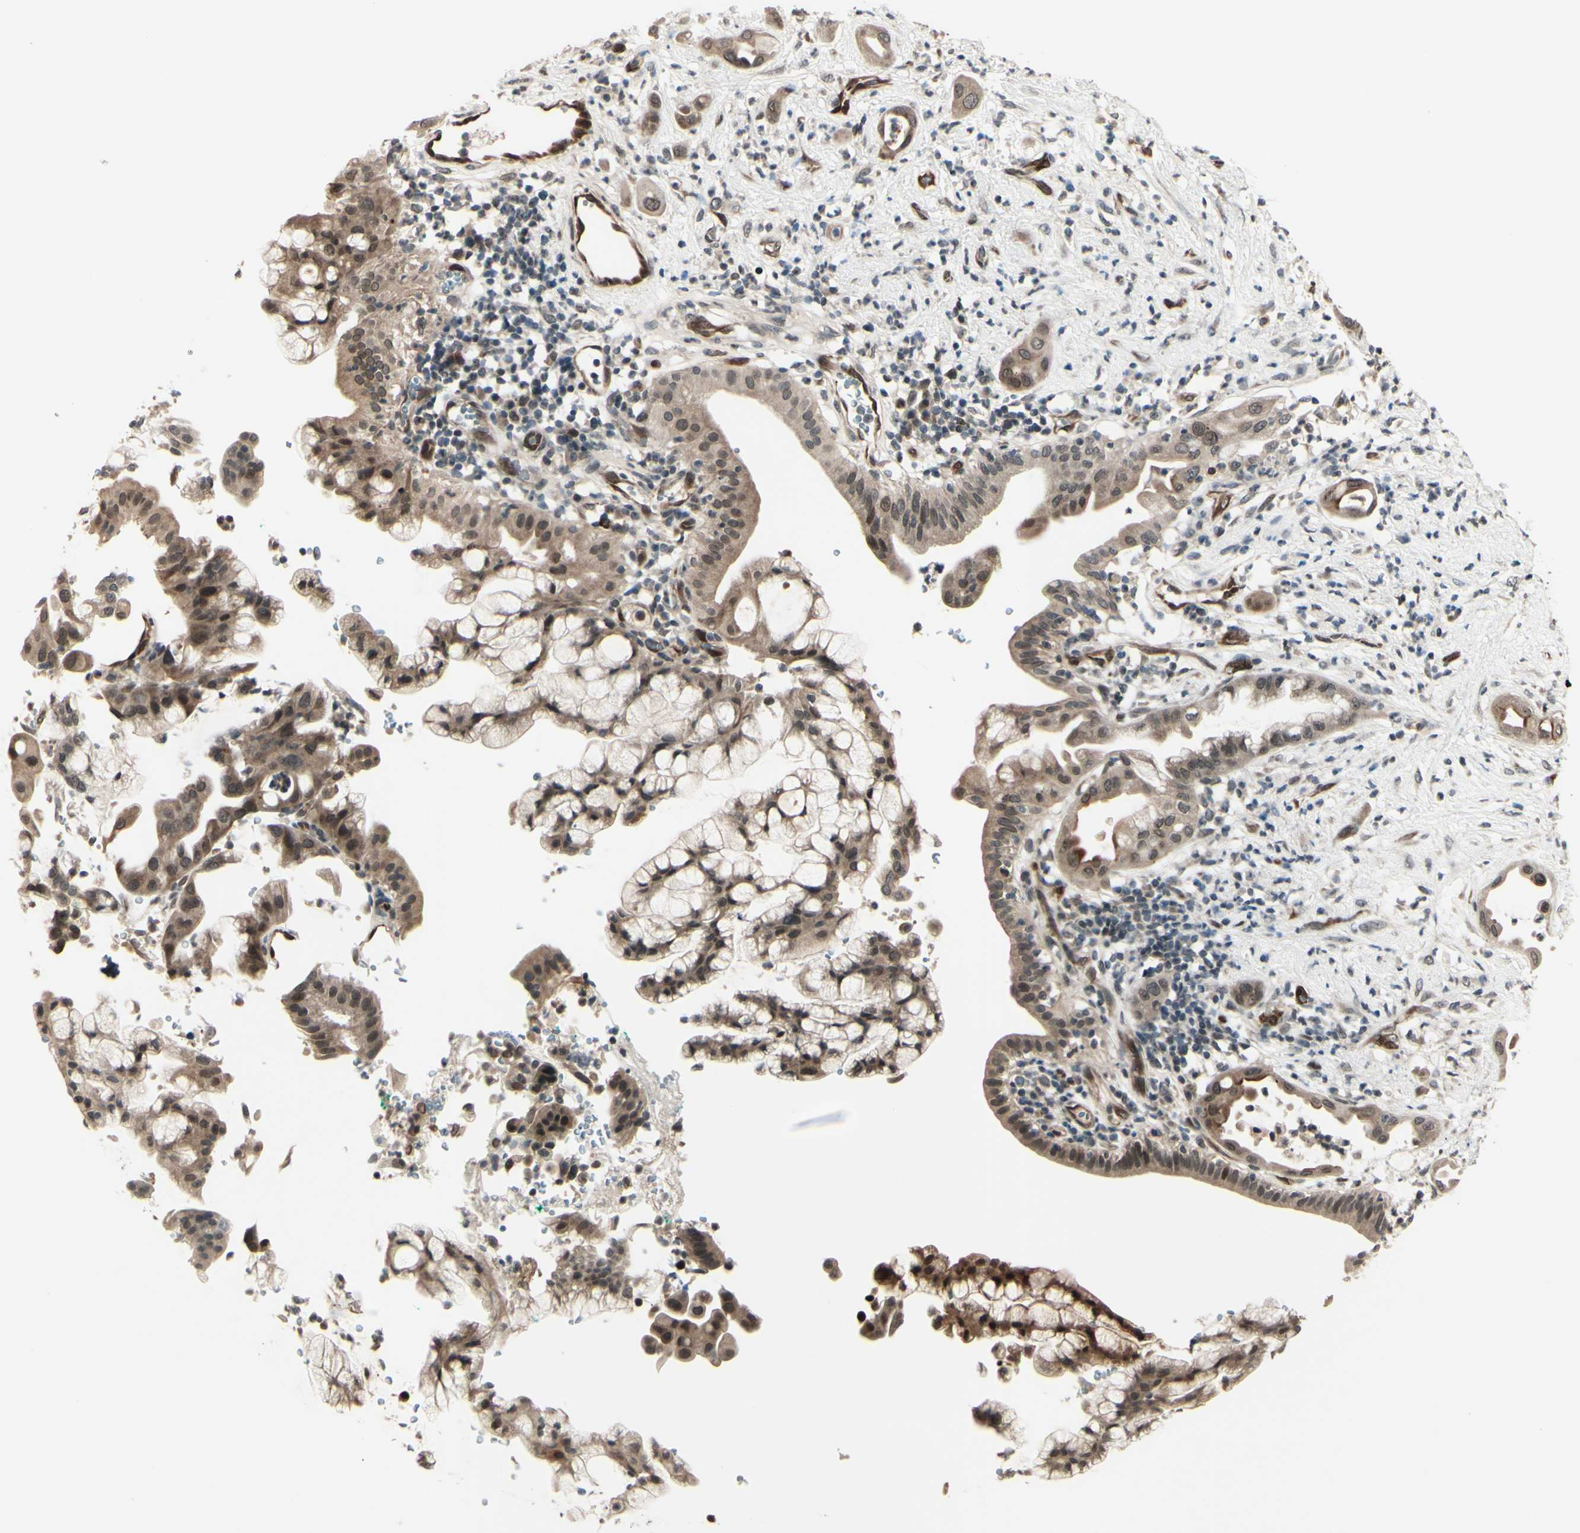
{"staining": {"intensity": "moderate", "quantity": "25%-75%", "location": "cytoplasmic/membranous,nuclear"}, "tissue": "pancreatic cancer", "cell_type": "Tumor cells", "image_type": "cancer", "snomed": [{"axis": "morphology", "description": "Adenocarcinoma, NOS"}, {"axis": "morphology", "description": "Adenocarcinoma, metastatic, NOS"}, {"axis": "topography", "description": "Lymph node"}, {"axis": "topography", "description": "Pancreas"}, {"axis": "topography", "description": "Duodenum"}], "caption": "This photomicrograph reveals IHC staining of metastatic adenocarcinoma (pancreatic), with medium moderate cytoplasmic/membranous and nuclear positivity in about 25%-75% of tumor cells.", "gene": "MLF2", "patient": {"sex": "female", "age": 64}}